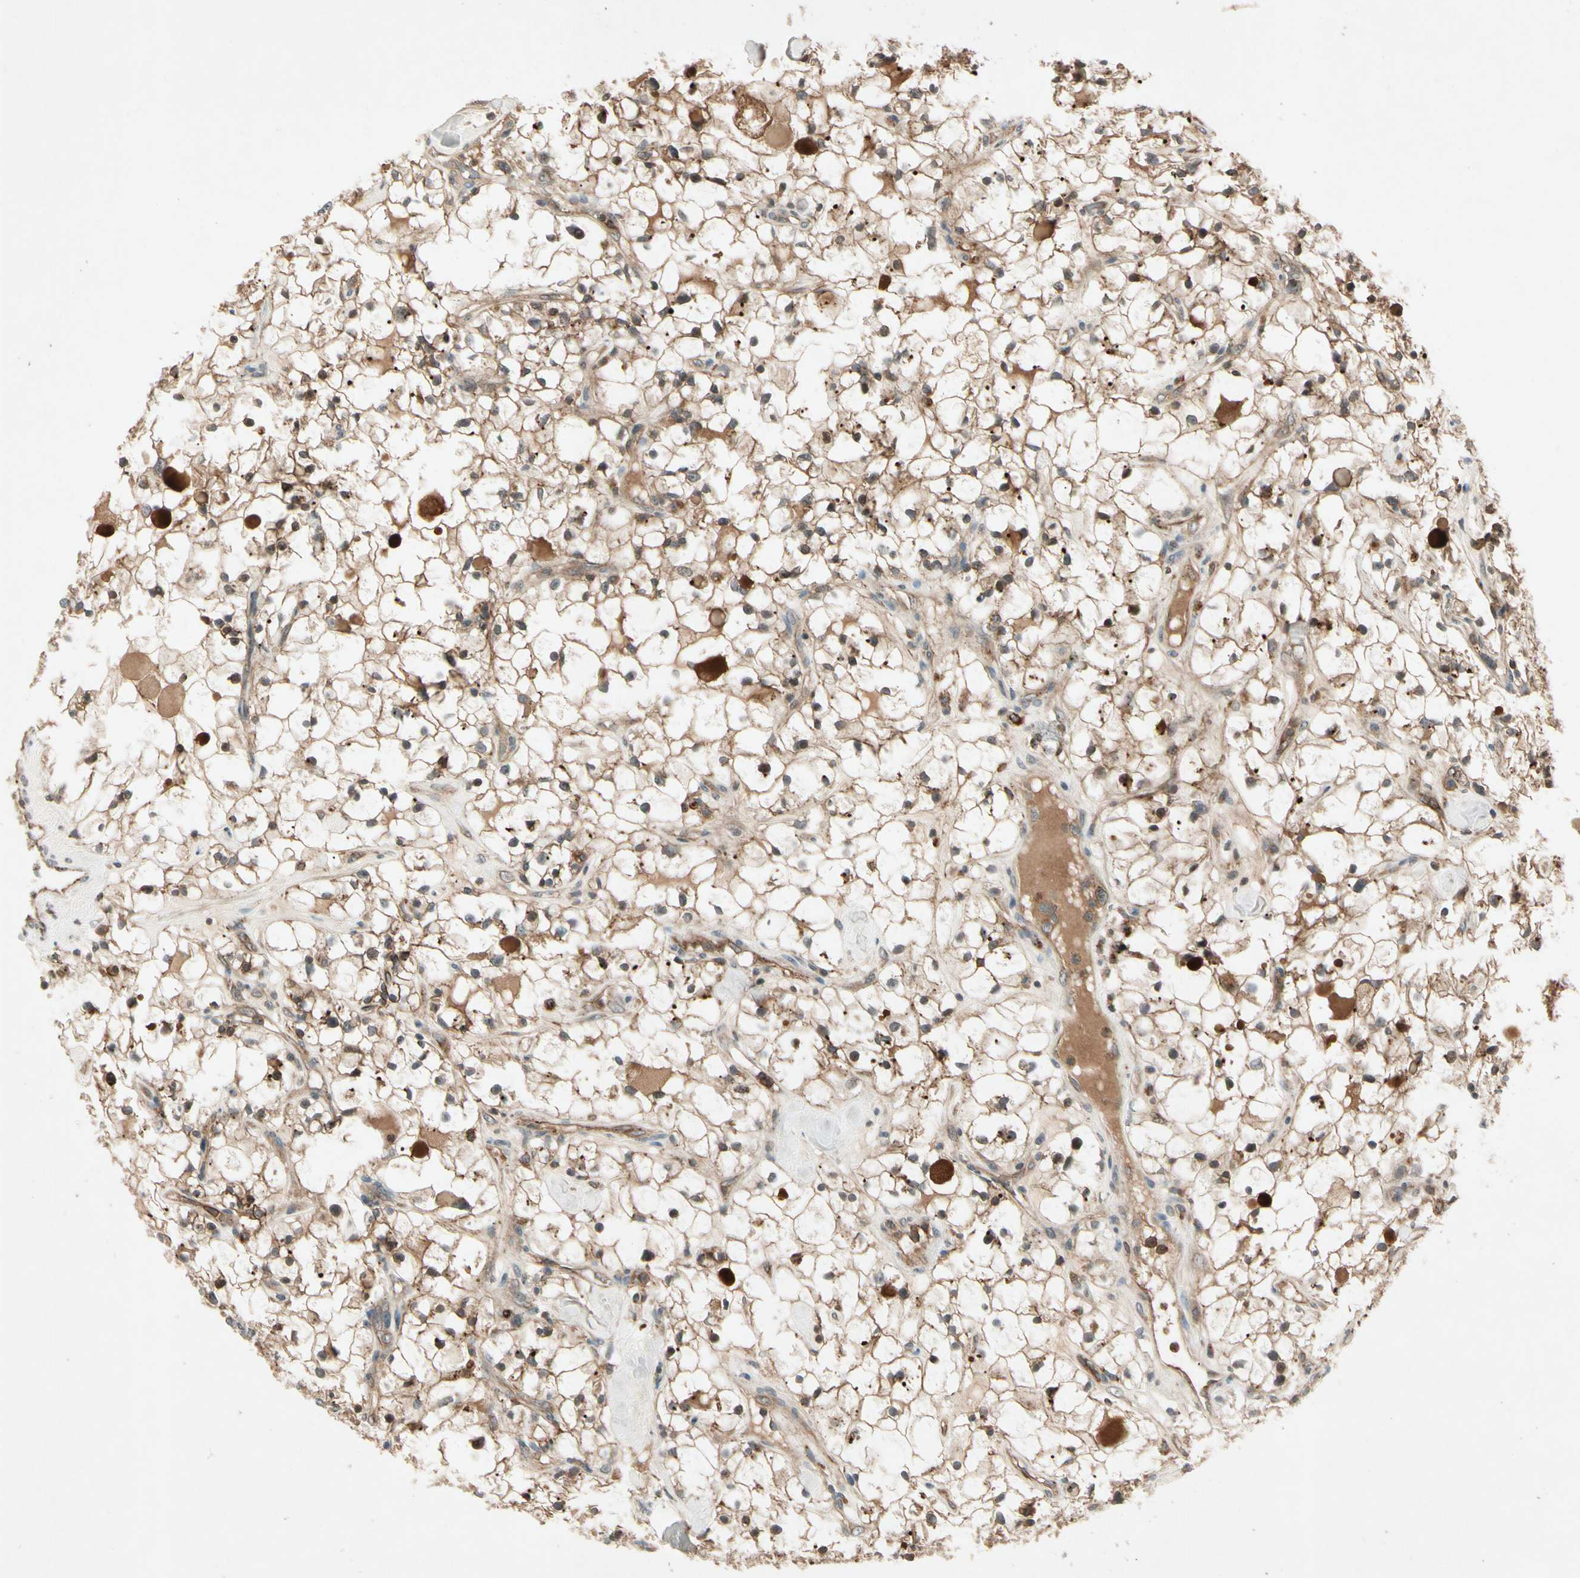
{"staining": {"intensity": "strong", "quantity": ">75%", "location": "cytoplasmic/membranous"}, "tissue": "renal cancer", "cell_type": "Tumor cells", "image_type": "cancer", "snomed": [{"axis": "morphology", "description": "Adenocarcinoma, NOS"}, {"axis": "topography", "description": "Kidney"}], "caption": "Strong cytoplasmic/membranous expression for a protein is seen in approximately >75% of tumor cells of adenocarcinoma (renal) using IHC.", "gene": "FLOT1", "patient": {"sex": "female", "age": 60}}